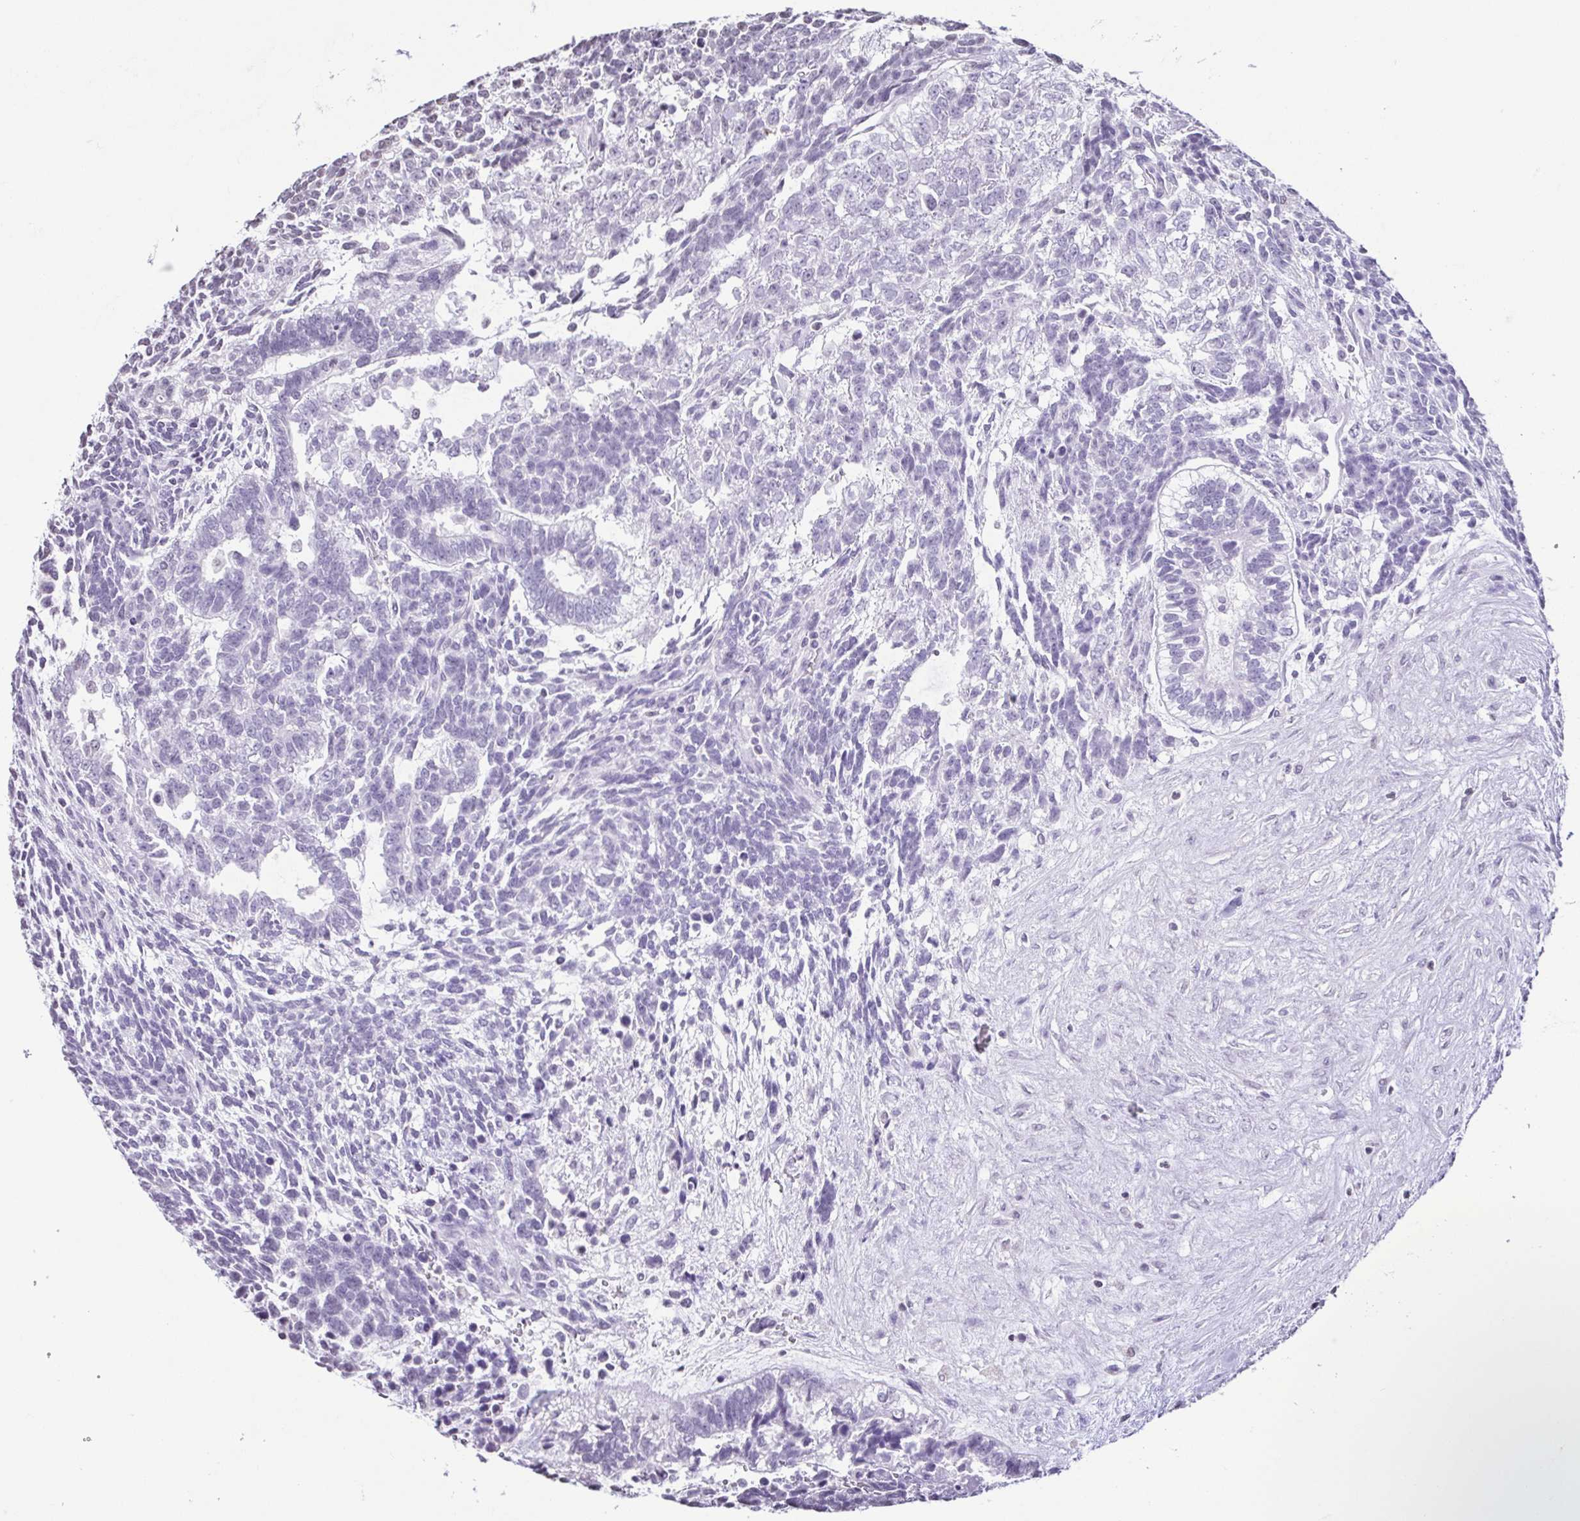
{"staining": {"intensity": "negative", "quantity": "none", "location": "none"}, "tissue": "testis cancer", "cell_type": "Tumor cells", "image_type": "cancer", "snomed": [{"axis": "morphology", "description": "Carcinoma, Embryonal, NOS"}, {"axis": "topography", "description": "Testis"}], "caption": "IHC micrograph of neoplastic tissue: testis cancer (embryonal carcinoma) stained with DAB shows no significant protein positivity in tumor cells.", "gene": "VCY1B", "patient": {"sex": "male", "age": 23}}